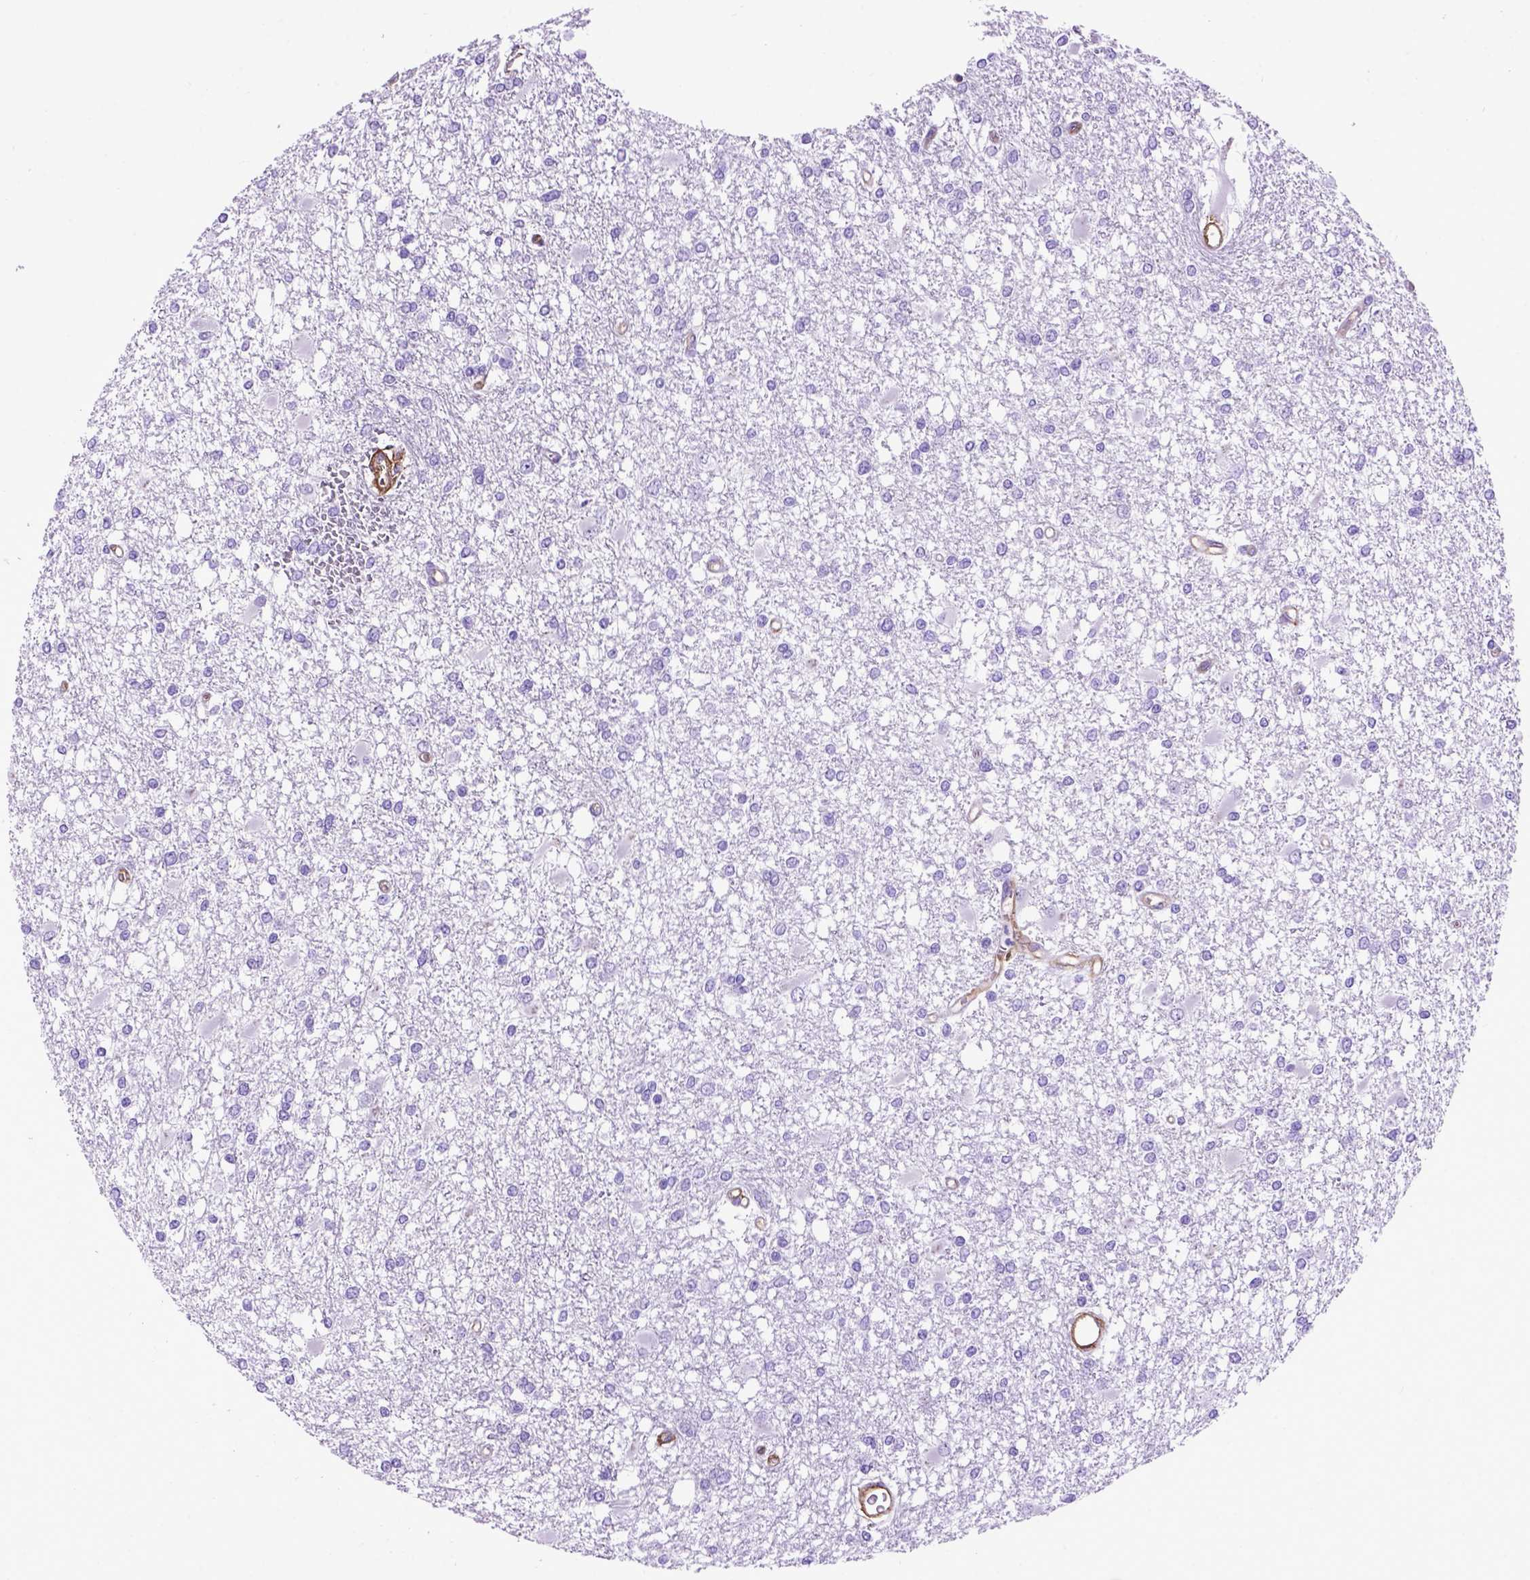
{"staining": {"intensity": "negative", "quantity": "none", "location": "none"}, "tissue": "glioma", "cell_type": "Tumor cells", "image_type": "cancer", "snomed": [{"axis": "morphology", "description": "Glioma, malignant, High grade"}, {"axis": "topography", "description": "Cerebral cortex"}], "caption": "Glioma was stained to show a protein in brown. There is no significant staining in tumor cells.", "gene": "ENG", "patient": {"sex": "male", "age": 79}}